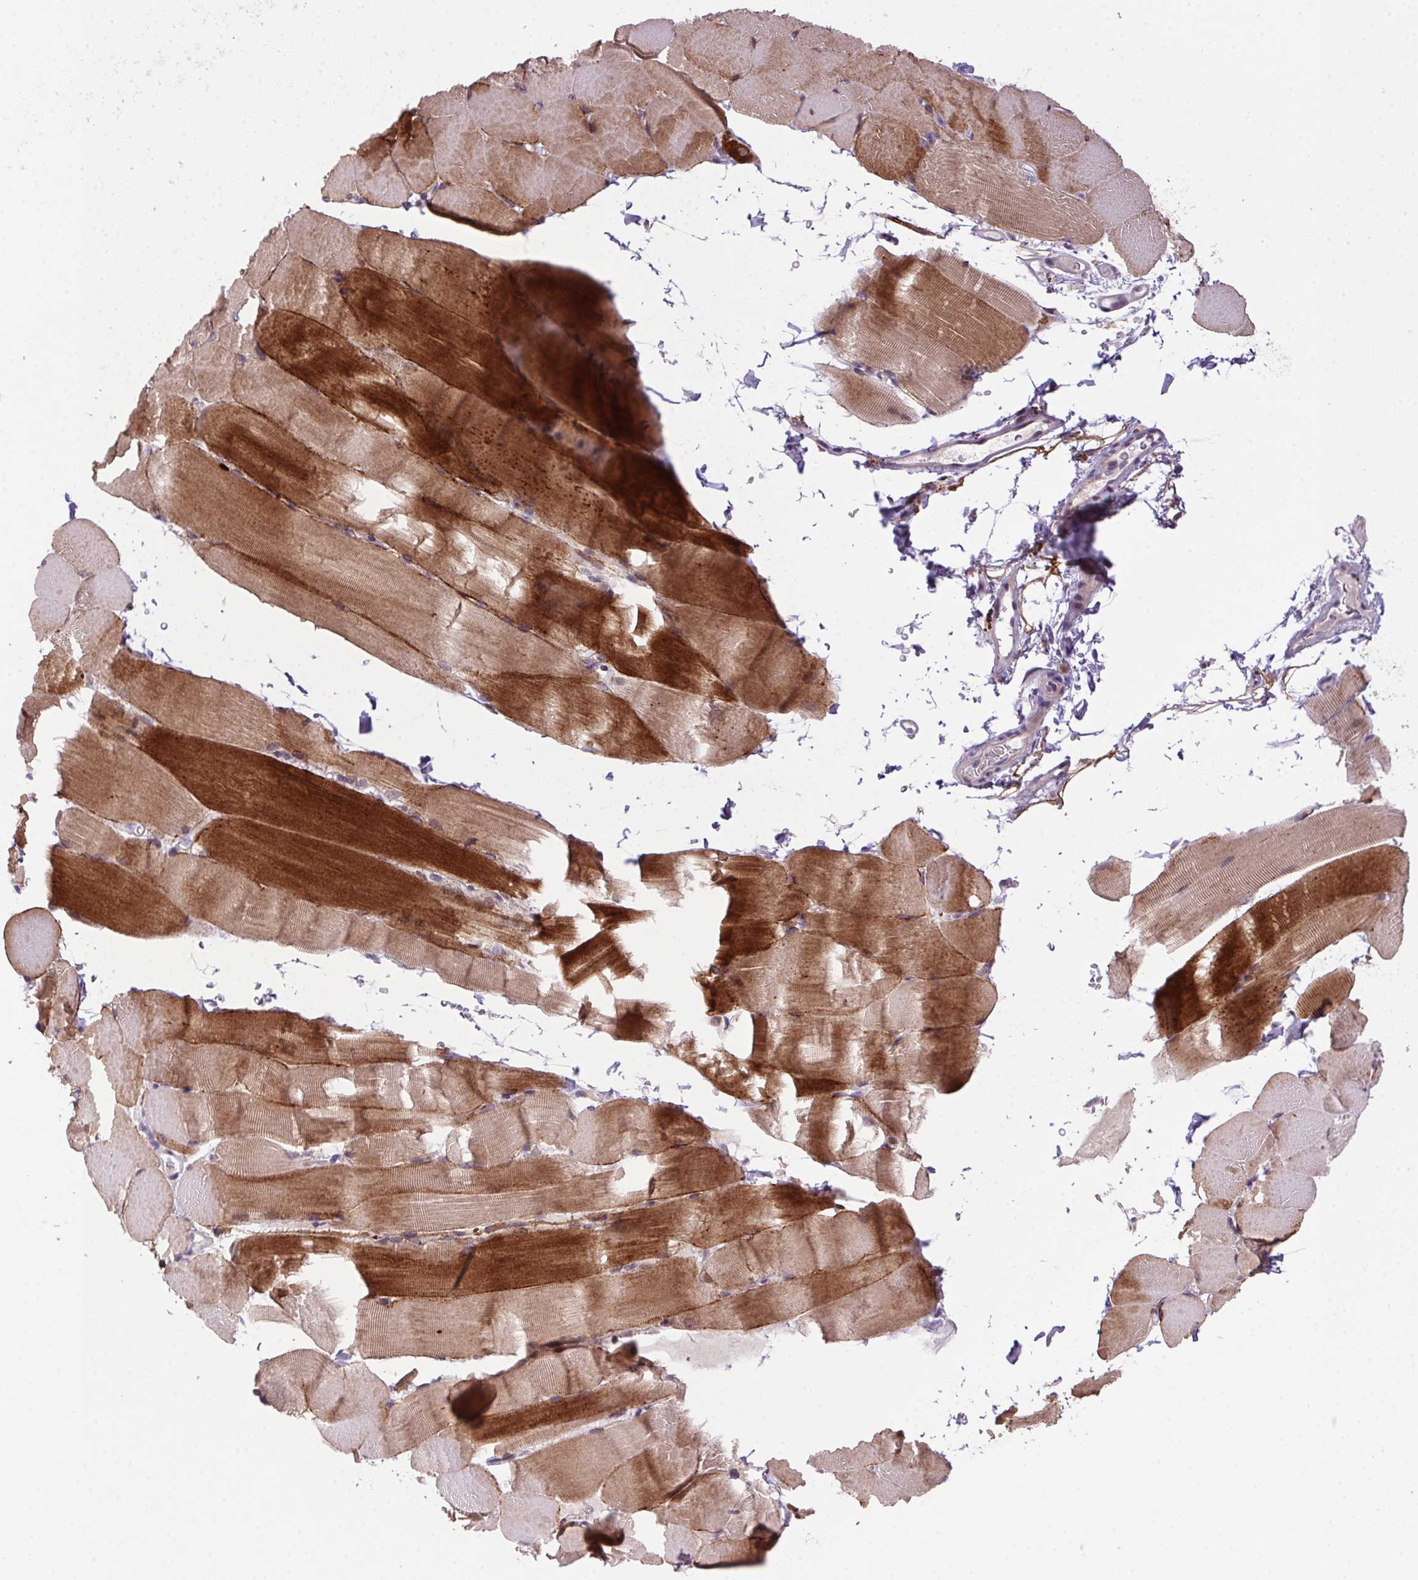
{"staining": {"intensity": "strong", "quantity": "25%-75%", "location": "cytoplasmic/membranous"}, "tissue": "skeletal muscle", "cell_type": "Myocytes", "image_type": "normal", "snomed": [{"axis": "morphology", "description": "Normal tissue, NOS"}, {"axis": "topography", "description": "Skeletal muscle"}], "caption": "Myocytes demonstrate strong cytoplasmic/membranous expression in about 25%-75% of cells in unremarkable skeletal muscle. (Brightfield microscopy of DAB IHC at high magnification).", "gene": "LRRTM1", "patient": {"sex": "female", "age": 37}}